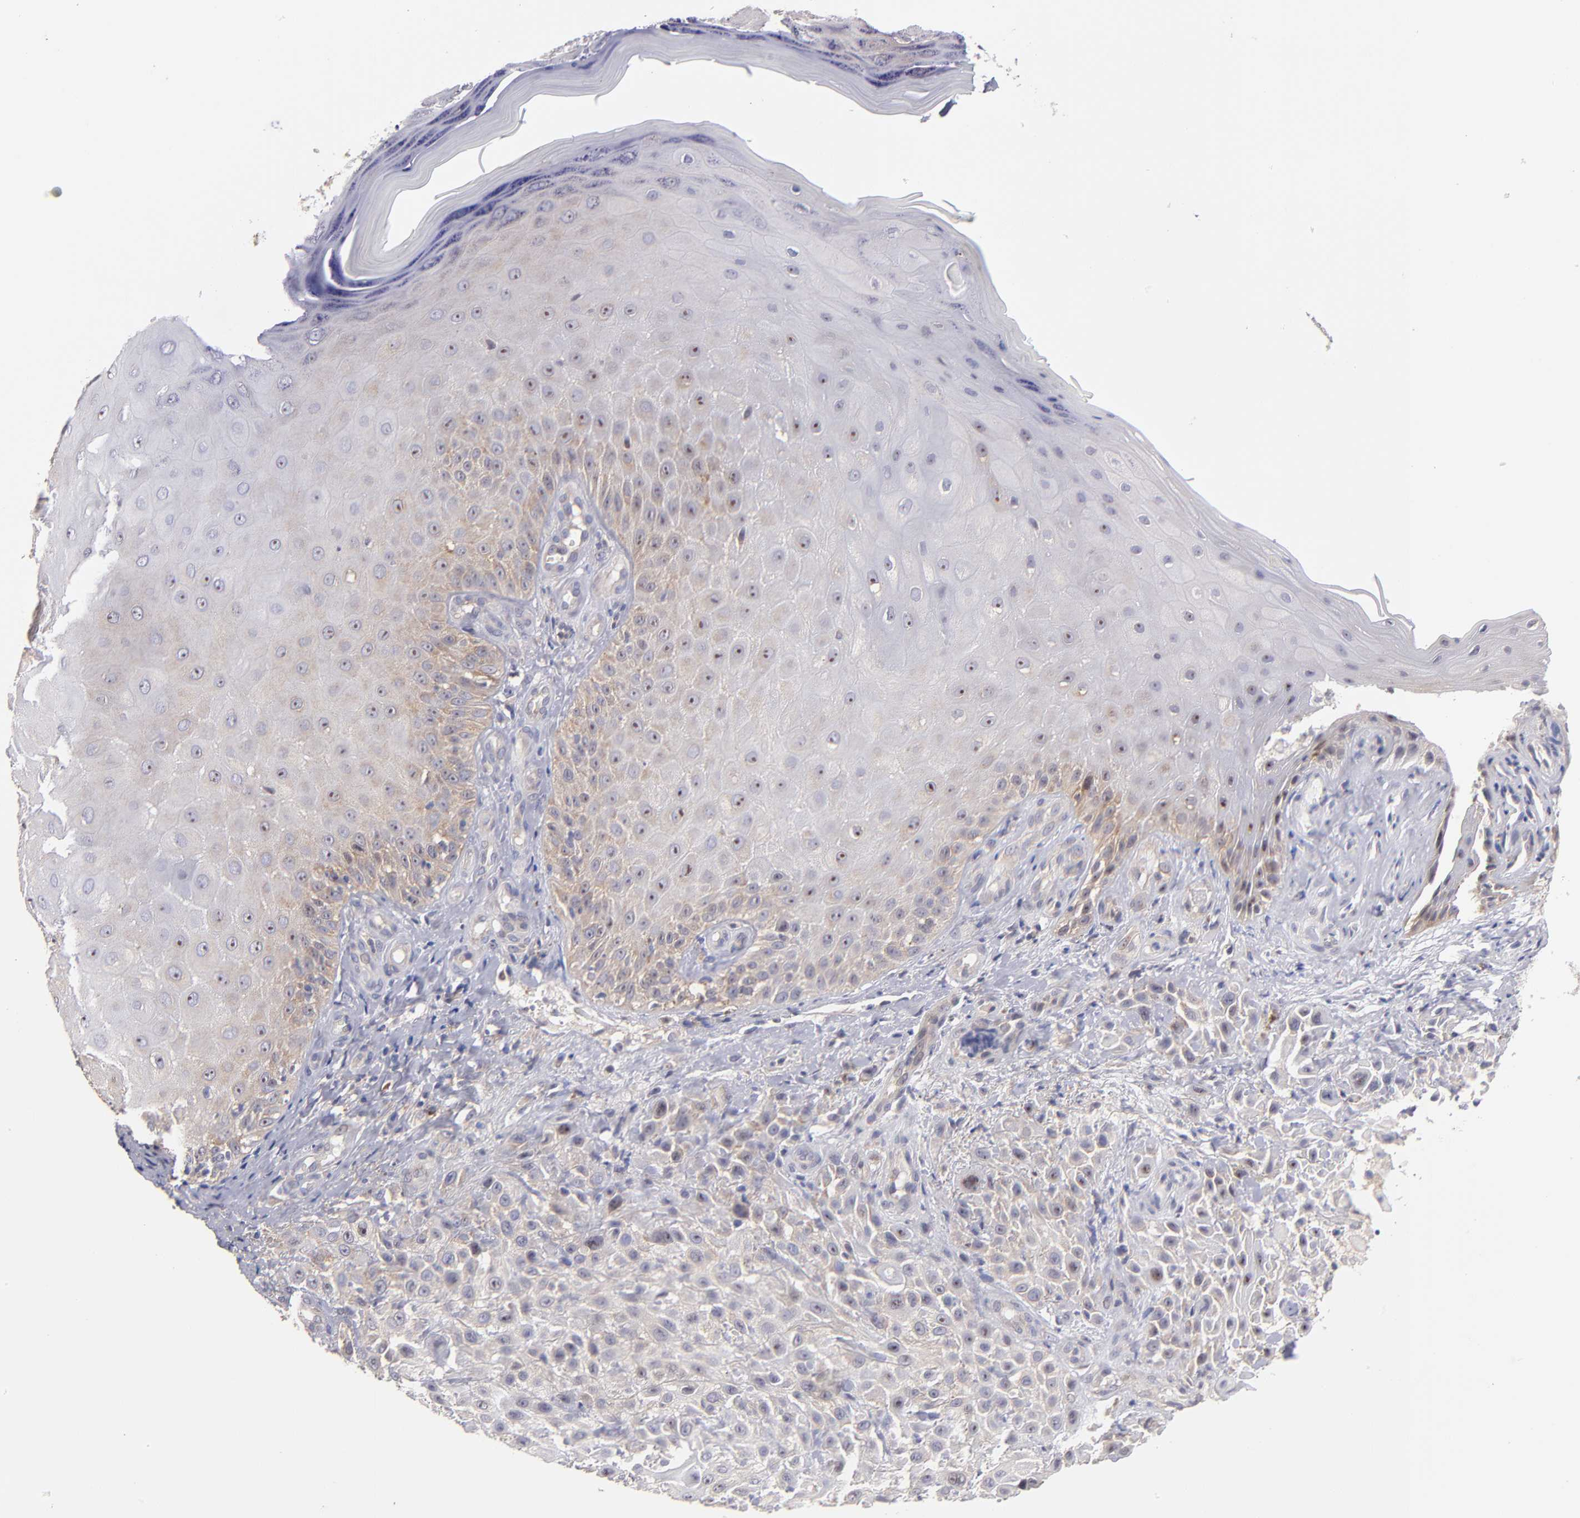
{"staining": {"intensity": "weak", "quantity": "25%-75%", "location": "cytoplasmic/membranous"}, "tissue": "skin cancer", "cell_type": "Tumor cells", "image_type": "cancer", "snomed": [{"axis": "morphology", "description": "Squamous cell carcinoma, NOS"}, {"axis": "topography", "description": "Skin"}], "caption": "A brown stain shows weak cytoplasmic/membranous expression of a protein in human skin squamous cell carcinoma tumor cells.", "gene": "EIF3L", "patient": {"sex": "female", "age": 42}}